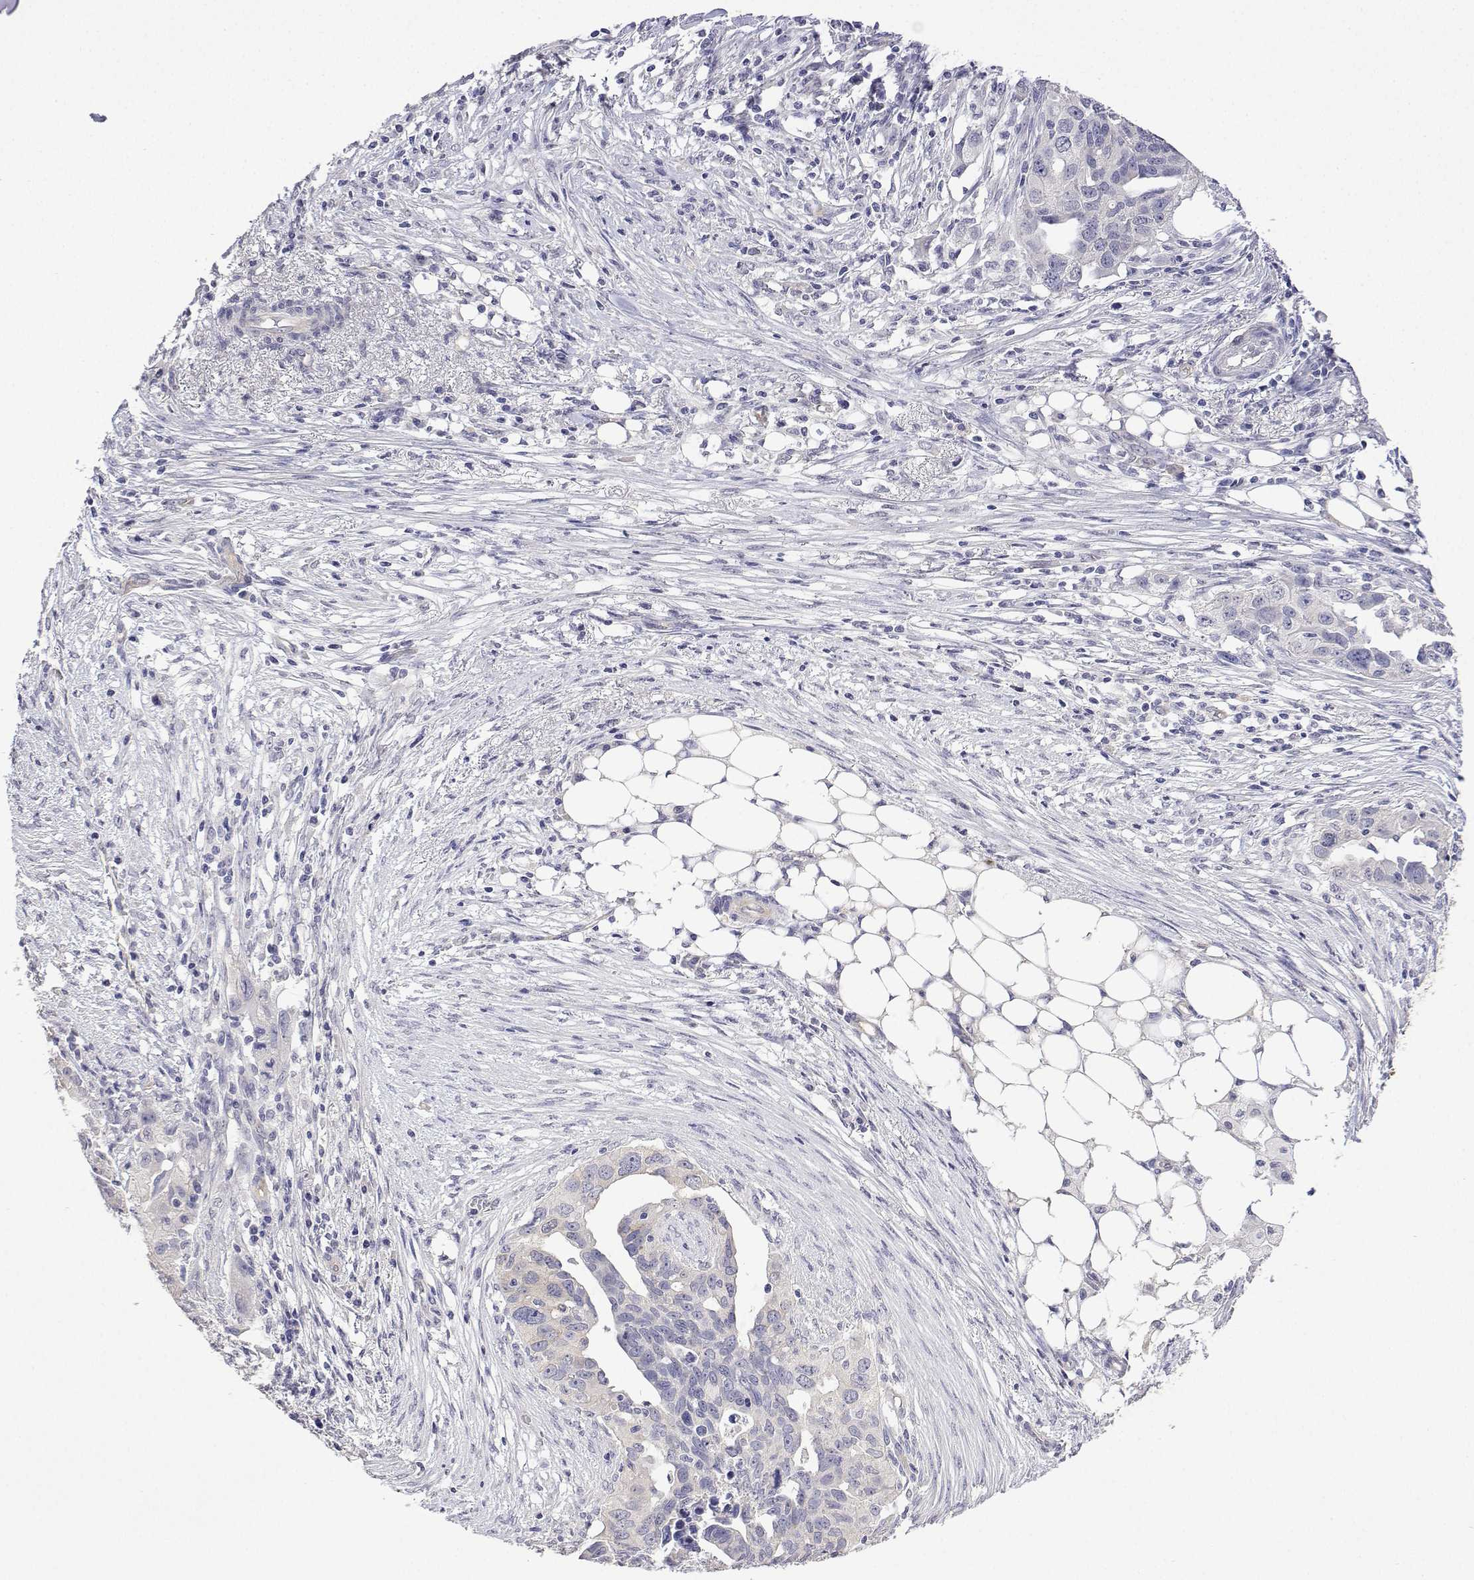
{"staining": {"intensity": "negative", "quantity": "none", "location": "none"}, "tissue": "ovarian cancer", "cell_type": "Tumor cells", "image_type": "cancer", "snomed": [{"axis": "morphology", "description": "Carcinoma, endometroid"}, {"axis": "morphology", "description": "Cystadenocarcinoma, serous, NOS"}, {"axis": "topography", "description": "Ovary"}], "caption": "Immunohistochemistry histopathology image of neoplastic tissue: endometroid carcinoma (ovarian) stained with DAB (3,3'-diaminobenzidine) displays no significant protein staining in tumor cells. (DAB (3,3'-diaminobenzidine) immunohistochemistry (IHC) visualized using brightfield microscopy, high magnification).", "gene": "PLCB1", "patient": {"sex": "female", "age": 45}}